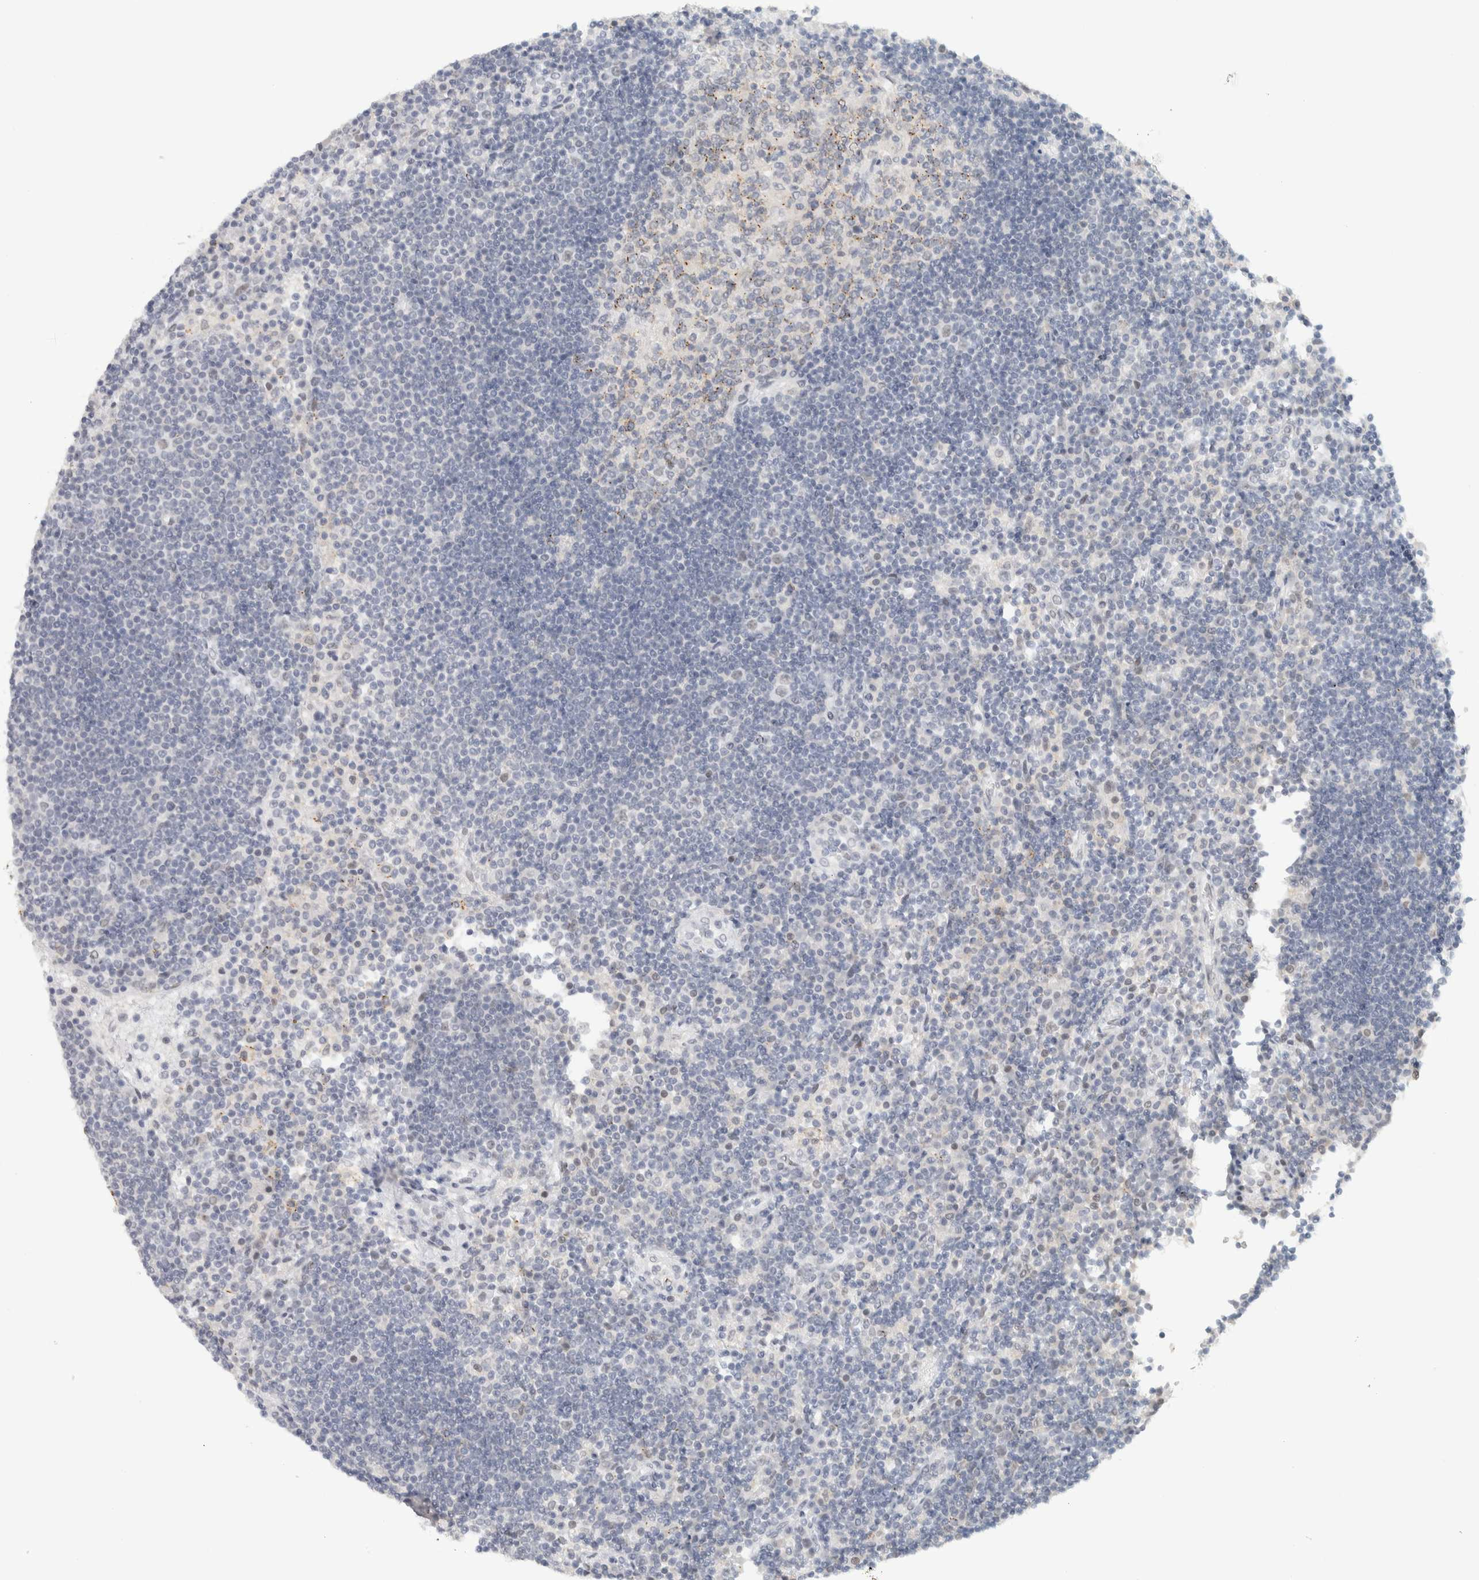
{"staining": {"intensity": "moderate", "quantity": "25%-75%", "location": "cytoplasmic/membranous"}, "tissue": "lymph node", "cell_type": "Germinal center cells", "image_type": "normal", "snomed": [{"axis": "morphology", "description": "Normal tissue, NOS"}, {"axis": "topography", "description": "Lymph node"}], "caption": "The photomicrograph shows a brown stain indicating the presence of a protein in the cytoplasmic/membranous of germinal center cells in lymph node.", "gene": "CDH17", "patient": {"sex": "female", "age": 53}}